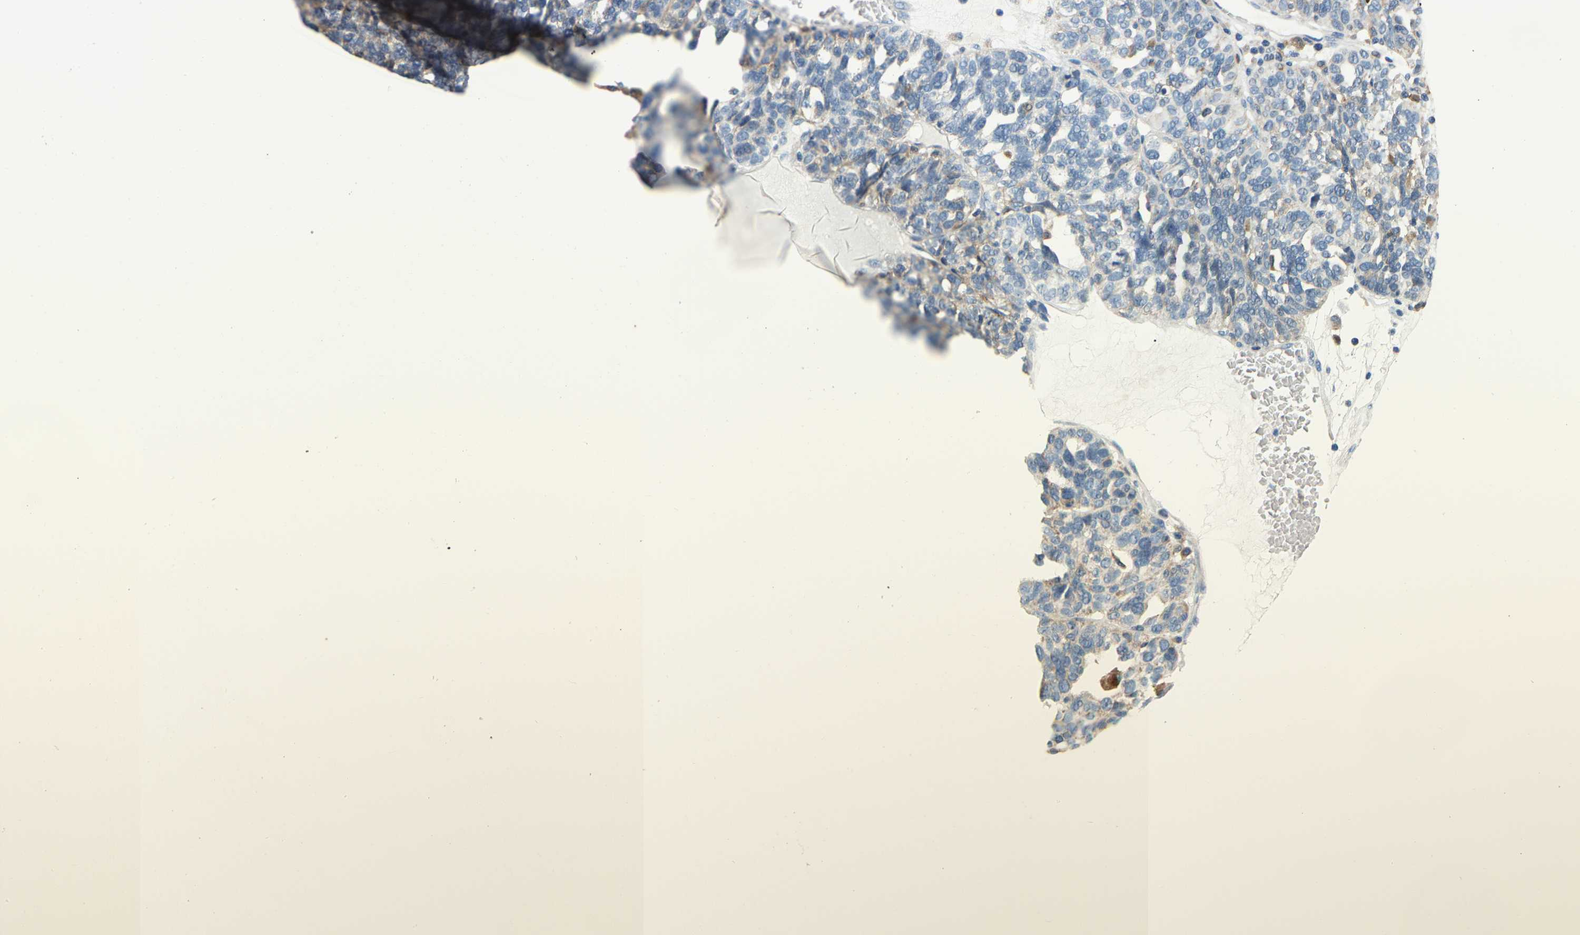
{"staining": {"intensity": "weak", "quantity": "<25%", "location": "cytoplasmic/membranous"}, "tissue": "ovarian cancer", "cell_type": "Tumor cells", "image_type": "cancer", "snomed": [{"axis": "morphology", "description": "Cystadenocarcinoma, serous, NOS"}, {"axis": "topography", "description": "Ovary"}], "caption": "The histopathology image demonstrates no significant positivity in tumor cells of serous cystadenocarcinoma (ovarian).", "gene": "CROT", "patient": {"sex": "female", "age": 59}}